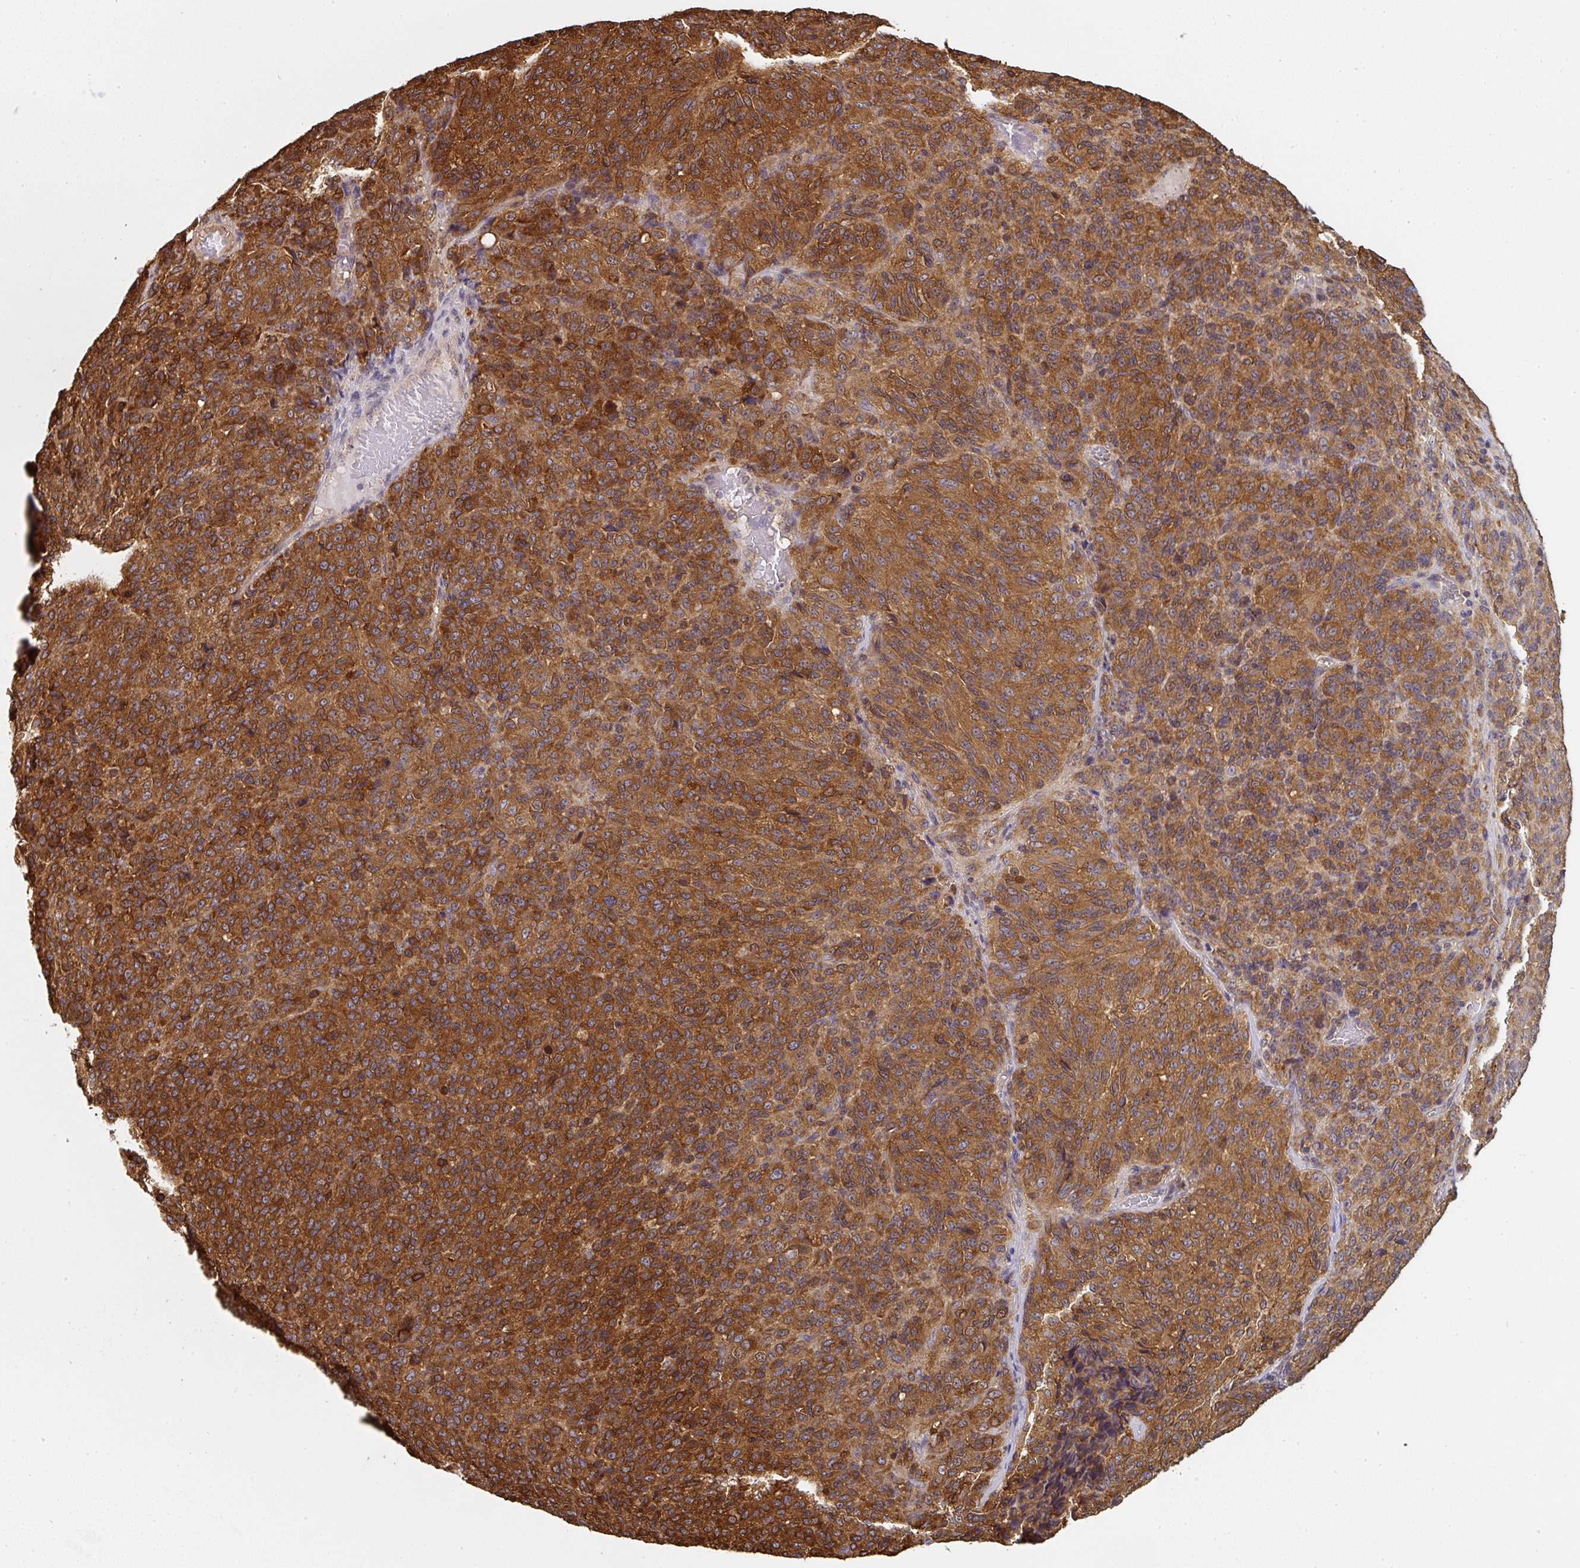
{"staining": {"intensity": "strong", "quantity": ">75%", "location": "cytoplasmic/membranous"}, "tissue": "melanoma", "cell_type": "Tumor cells", "image_type": "cancer", "snomed": [{"axis": "morphology", "description": "Malignant melanoma, Metastatic site"}, {"axis": "topography", "description": "Brain"}], "caption": "A high-resolution image shows immunohistochemistry staining of melanoma, which exhibits strong cytoplasmic/membranous staining in about >75% of tumor cells.", "gene": "ST13", "patient": {"sex": "female", "age": 56}}